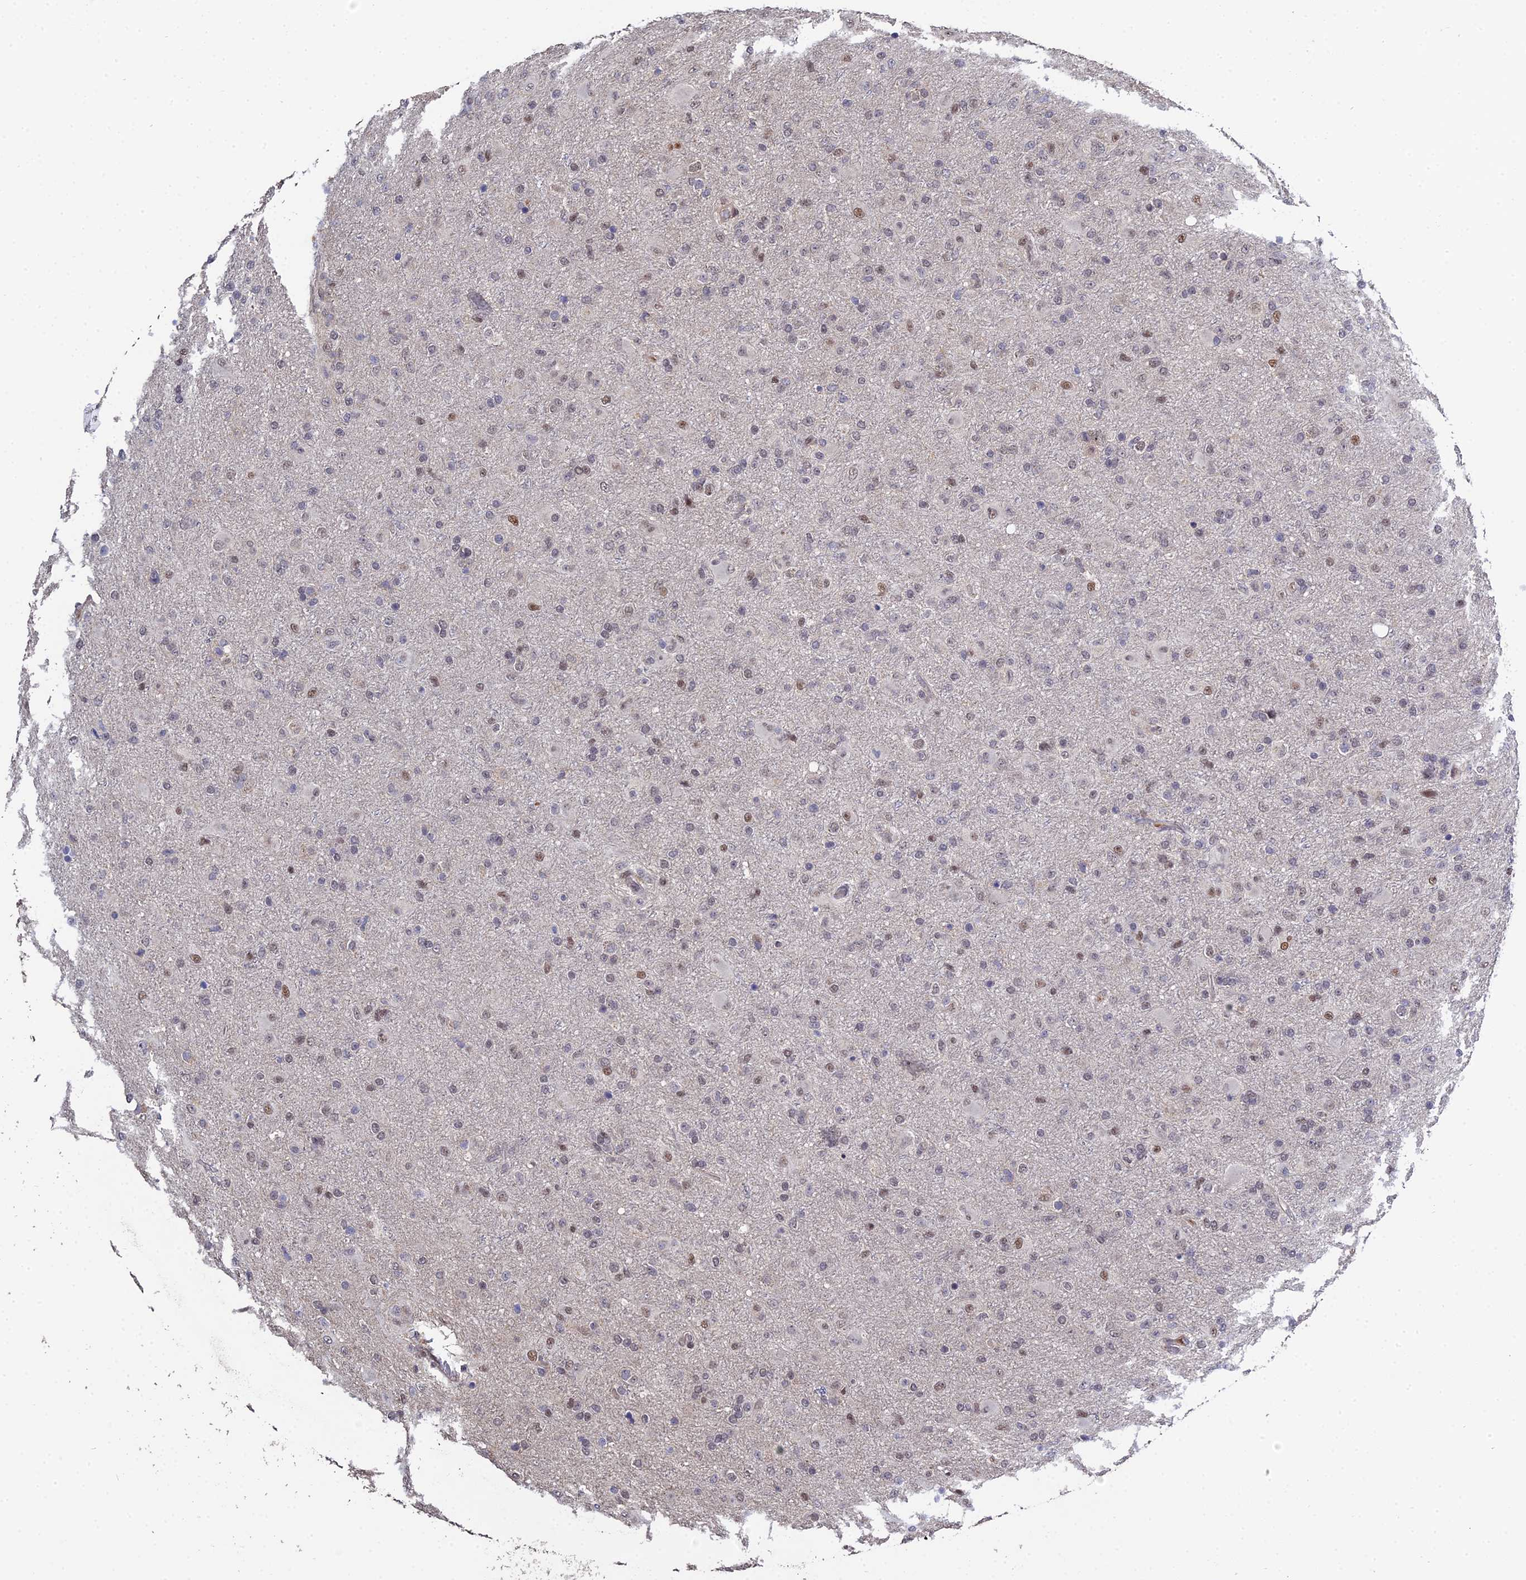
{"staining": {"intensity": "weak", "quantity": "25%-75%", "location": "nuclear"}, "tissue": "glioma", "cell_type": "Tumor cells", "image_type": "cancer", "snomed": [{"axis": "morphology", "description": "Glioma, malignant, Low grade"}, {"axis": "topography", "description": "Brain"}], "caption": "Glioma stained with a brown dye exhibits weak nuclear positive staining in approximately 25%-75% of tumor cells.", "gene": "ERCC5", "patient": {"sex": "male", "age": 65}}